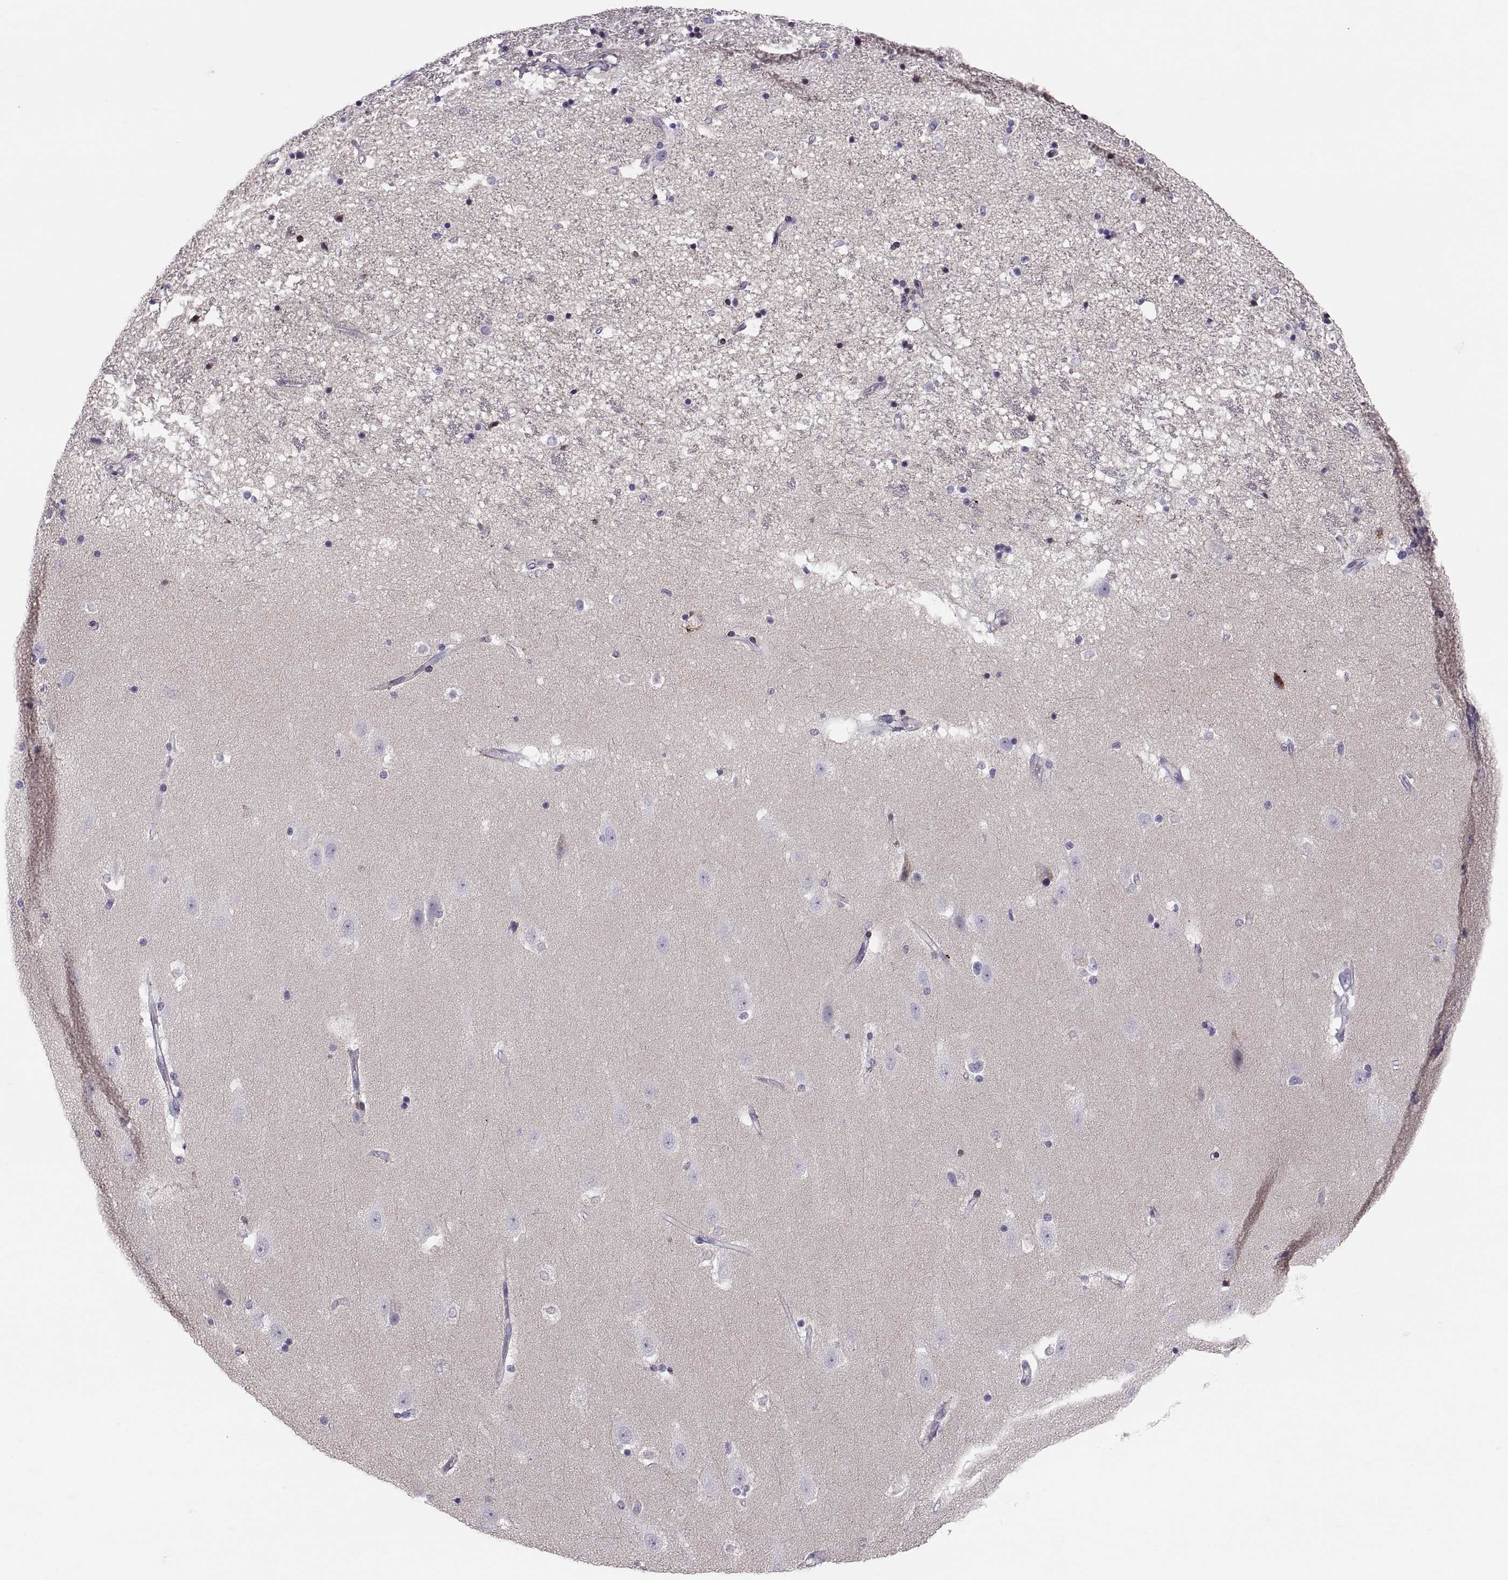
{"staining": {"intensity": "negative", "quantity": "none", "location": "none"}, "tissue": "hippocampus", "cell_type": "Glial cells", "image_type": "normal", "snomed": [{"axis": "morphology", "description": "Normal tissue, NOS"}, {"axis": "topography", "description": "Hippocampus"}], "caption": "Hippocampus stained for a protein using immunohistochemistry displays no expression glial cells.", "gene": "PTN", "patient": {"sex": "male", "age": 49}}